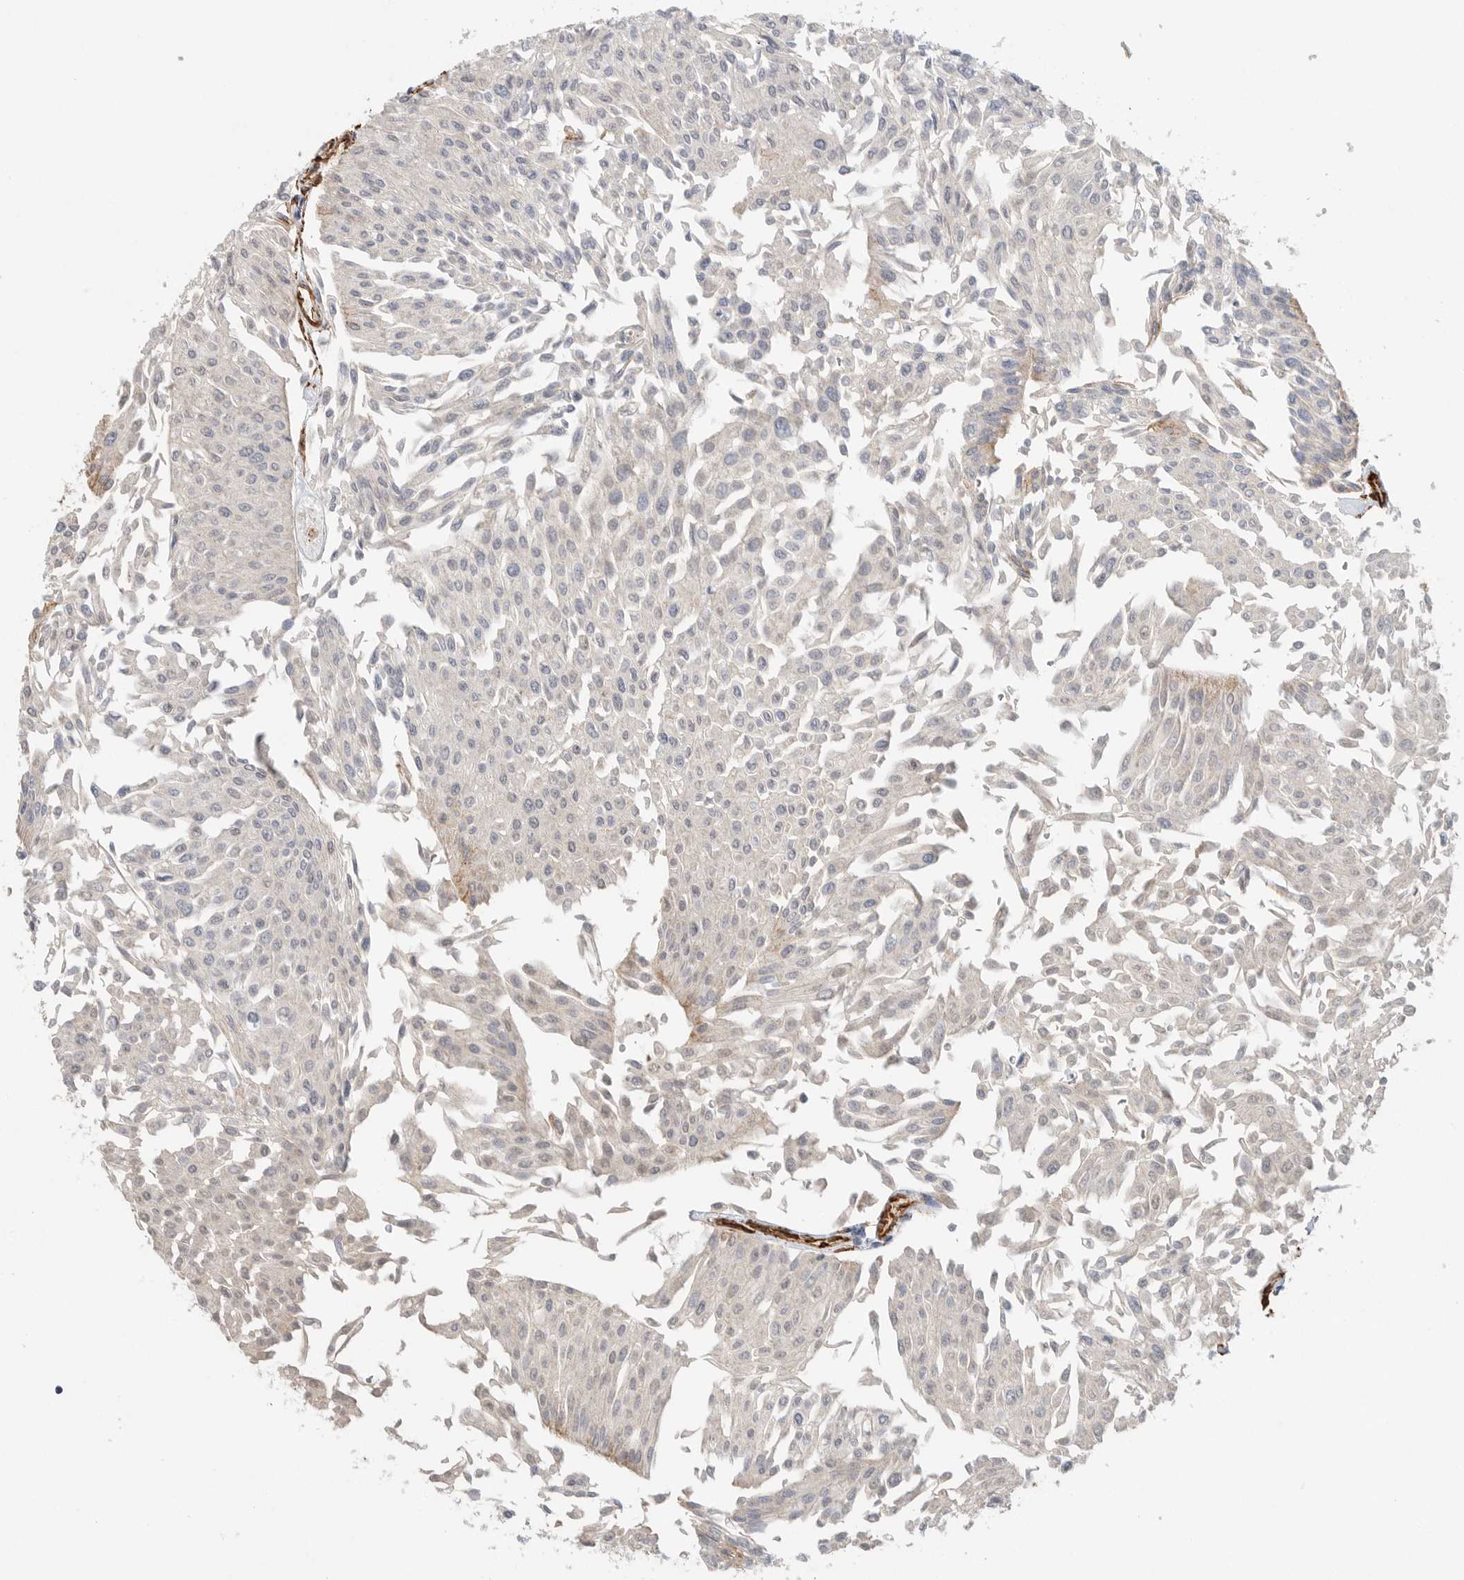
{"staining": {"intensity": "negative", "quantity": "none", "location": "none"}, "tissue": "urothelial cancer", "cell_type": "Tumor cells", "image_type": "cancer", "snomed": [{"axis": "morphology", "description": "Urothelial carcinoma, Low grade"}, {"axis": "topography", "description": "Urinary bladder"}], "caption": "High magnification brightfield microscopy of low-grade urothelial carcinoma stained with DAB (3,3'-diaminobenzidine) (brown) and counterstained with hematoxylin (blue): tumor cells show no significant expression.", "gene": "JMJD4", "patient": {"sex": "male", "age": 67}}